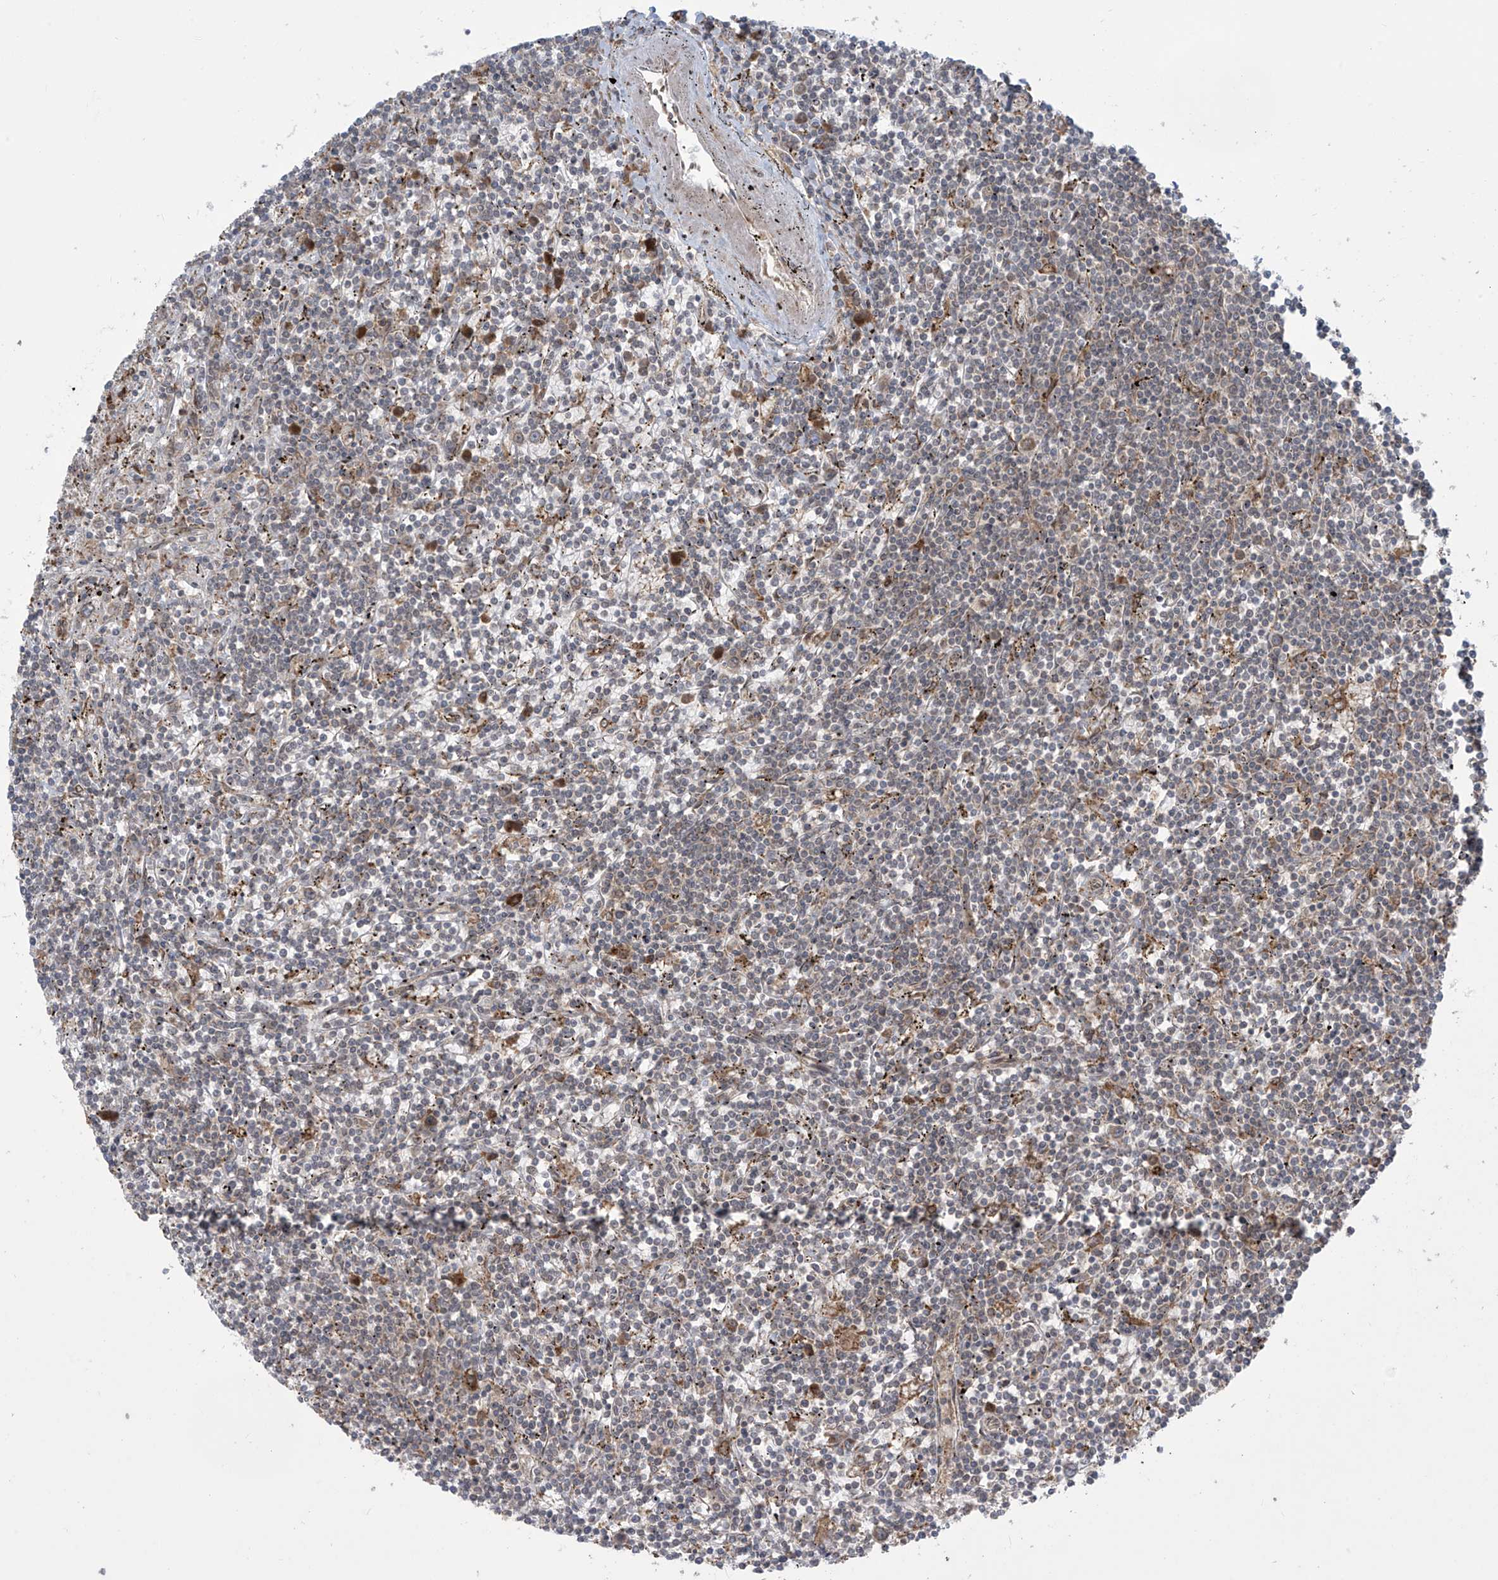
{"staining": {"intensity": "negative", "quantity": "none", "location": "none"}, "tissue": "lymphoma", "cell_type": "Tumor cells", "image_type": "cancer", "snomed": [{"axis": "morphology", "description": "Malignant lymphoma, non-Hodgkin's type, Low grade"}, {"axis": "topography", "description": "Spleen"}], "caption": "Tumor cells show no significant staining in lymphoma.", "gene": "PPAT", "patient": {"sex": "male", "age": 76}}